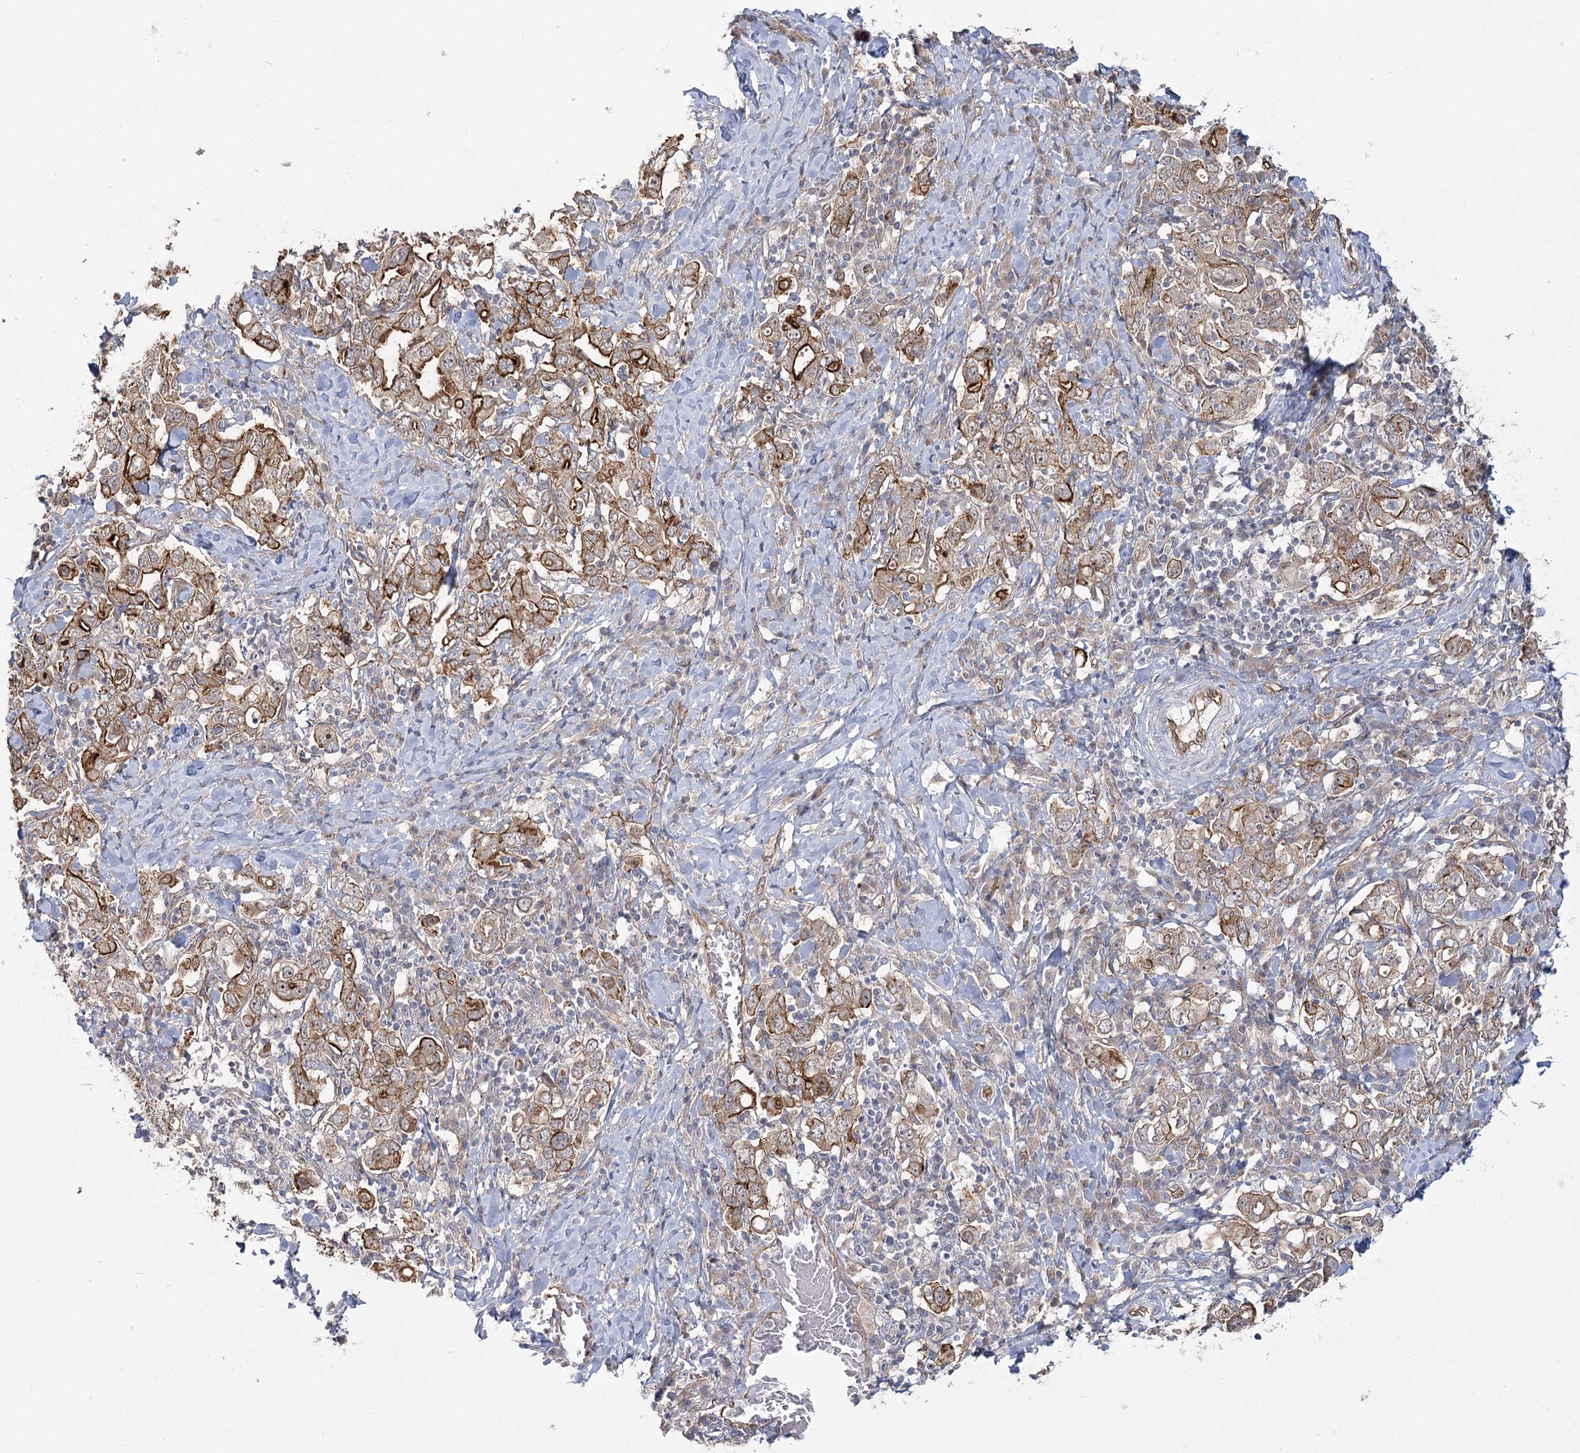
{"staining": {"intensity": "strong", "quantity": "25%-75%", "location": "cytoplasmic/membranous"}, "tissue": "stomach cancer", "cell_type": "Tumor cells", "image_type": "cancer", "snomed": [{"axis": "morphology", "description": "Adenocarcinoma, NOS"}, {"axis": "topography", "description": "Stomach, upper"}], "caption": "The immunohistochemical stain shows strong cytoplasmic/membranous expression in tumor cells of adenocarcinoma (stomach) tissue.", "gene": "RPP14", "patient": {"sex": "male", "age": 62}}